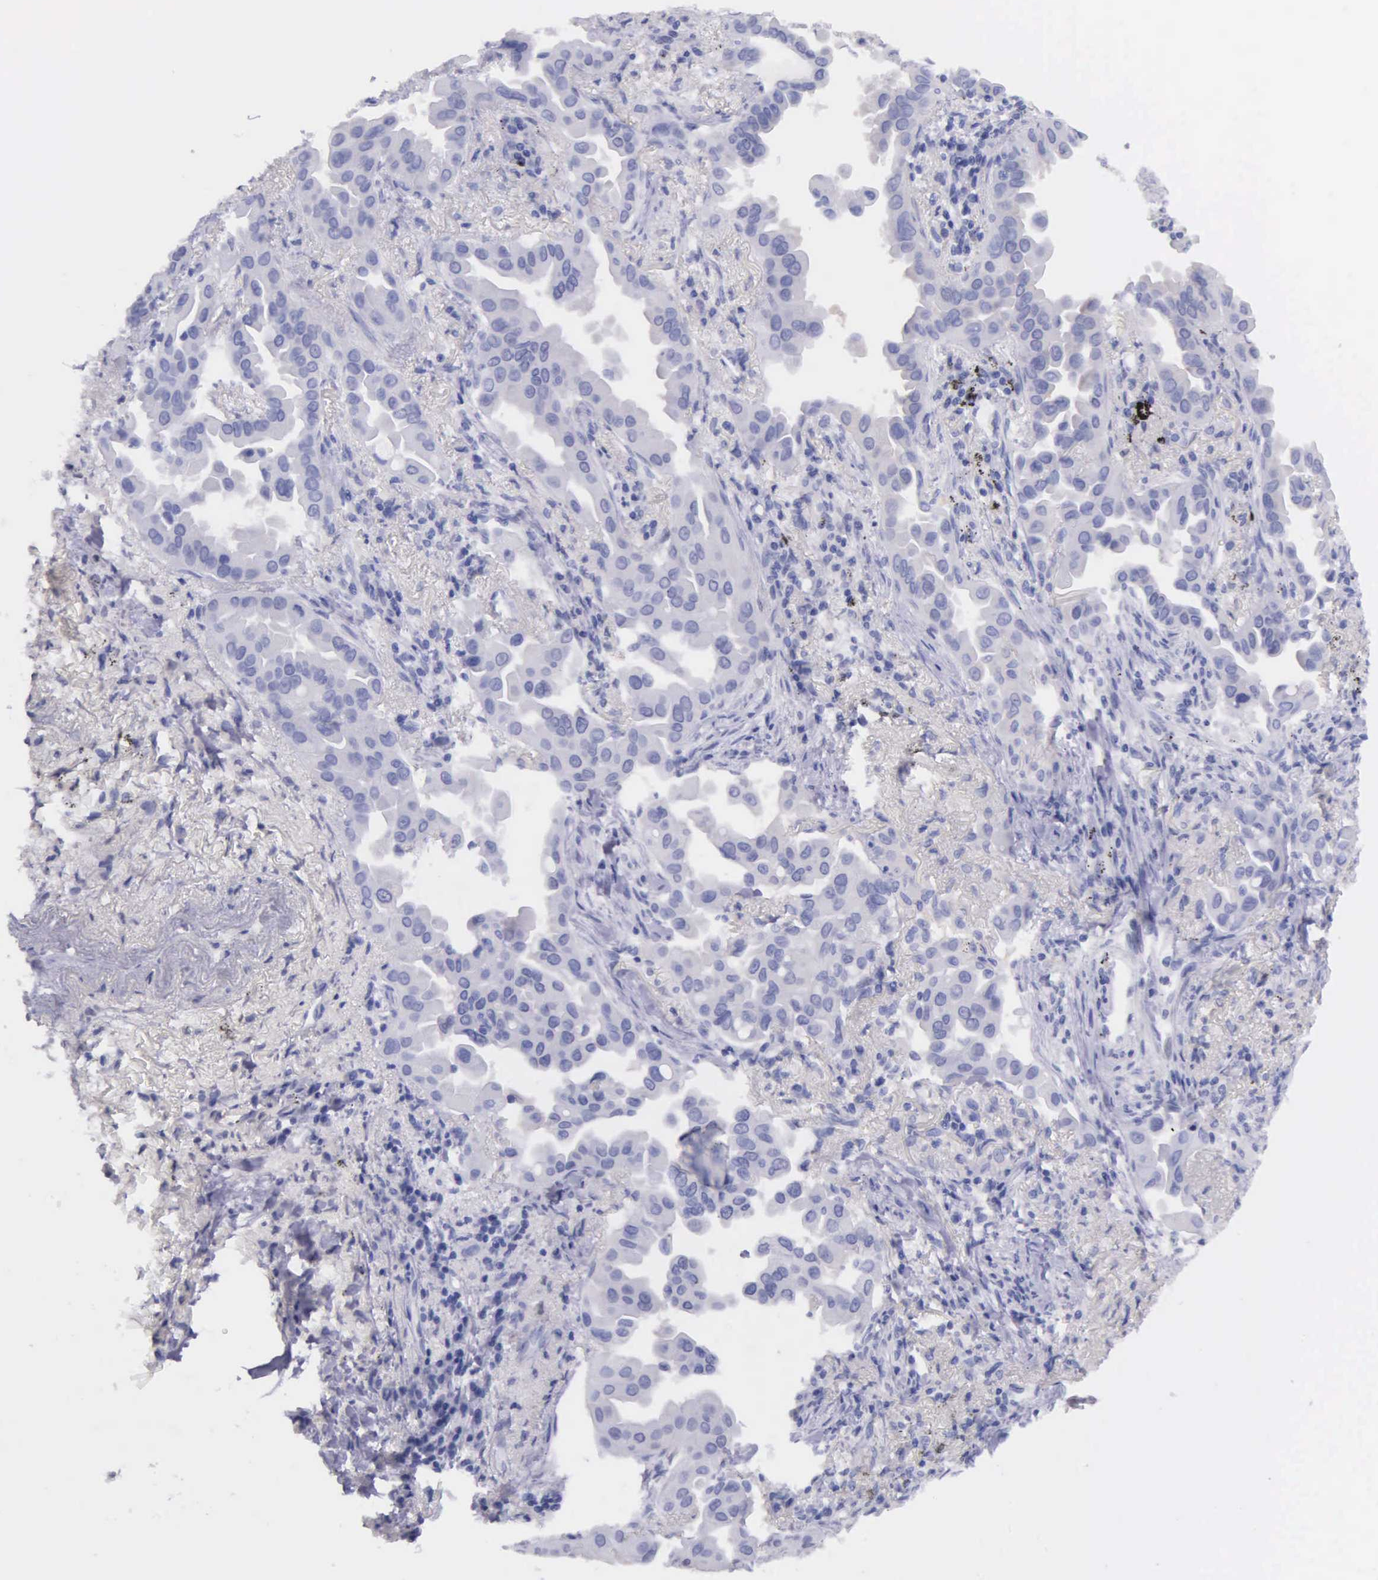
{"staining": {"intensity": "negative", "quantity": "none", "location": "none"}, "tissue": "lung cancer", "cell_type": "Tumor cells", "image_type": "cancer", "snomed": [{"axis": "morphology", "description": "Adenocarcinoma, NOS"}, {"axis": "topography", "description": "Lung"}], "caption": "Tumor cells are negative for brown protein staining in lung cancer (adenocarcinoma).", "gene": "GSTT2", "patient": {"sex": "male", "age": 68}}